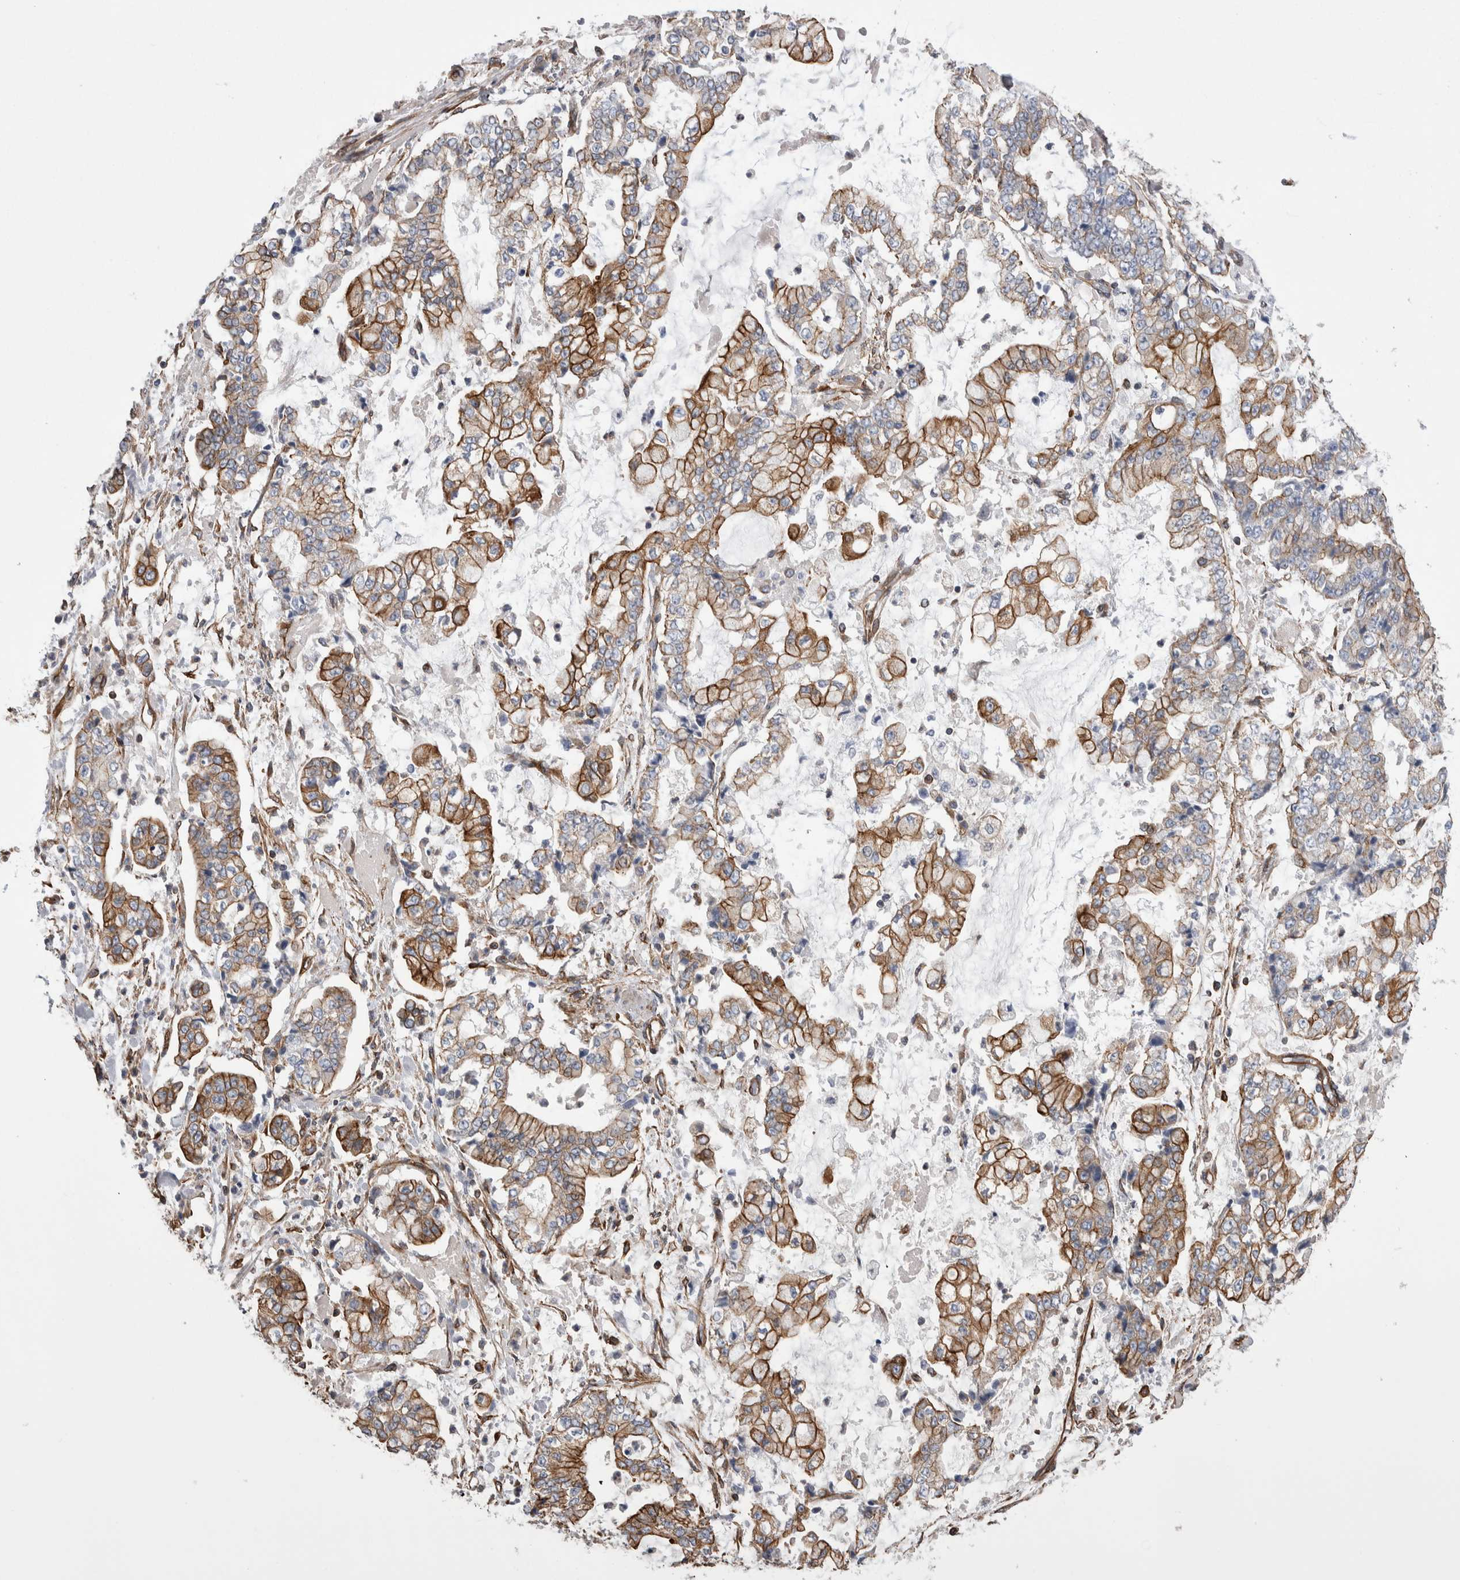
{"staining": {"intensity": "moderate", "quantity": ">75%", "location": "cytoplasmic/membranous"}, "tissue": "stomach cancer", "cell_type": "Tumor cells", "image_type": "cancer", "snomed": [{"axis": "morphology", "description": "Adenocarcinoma, NOS"}, {"axis": "topography", "description": "Stomach"}], "caption": "Protein expression analysis of adenocarcinoma (stomach) shows moderate cytoplasmic/membranous expression in approximately >75% of tumor cells.", "gene": "KIF12", "patient": {"sex": "male", "age": 76}}